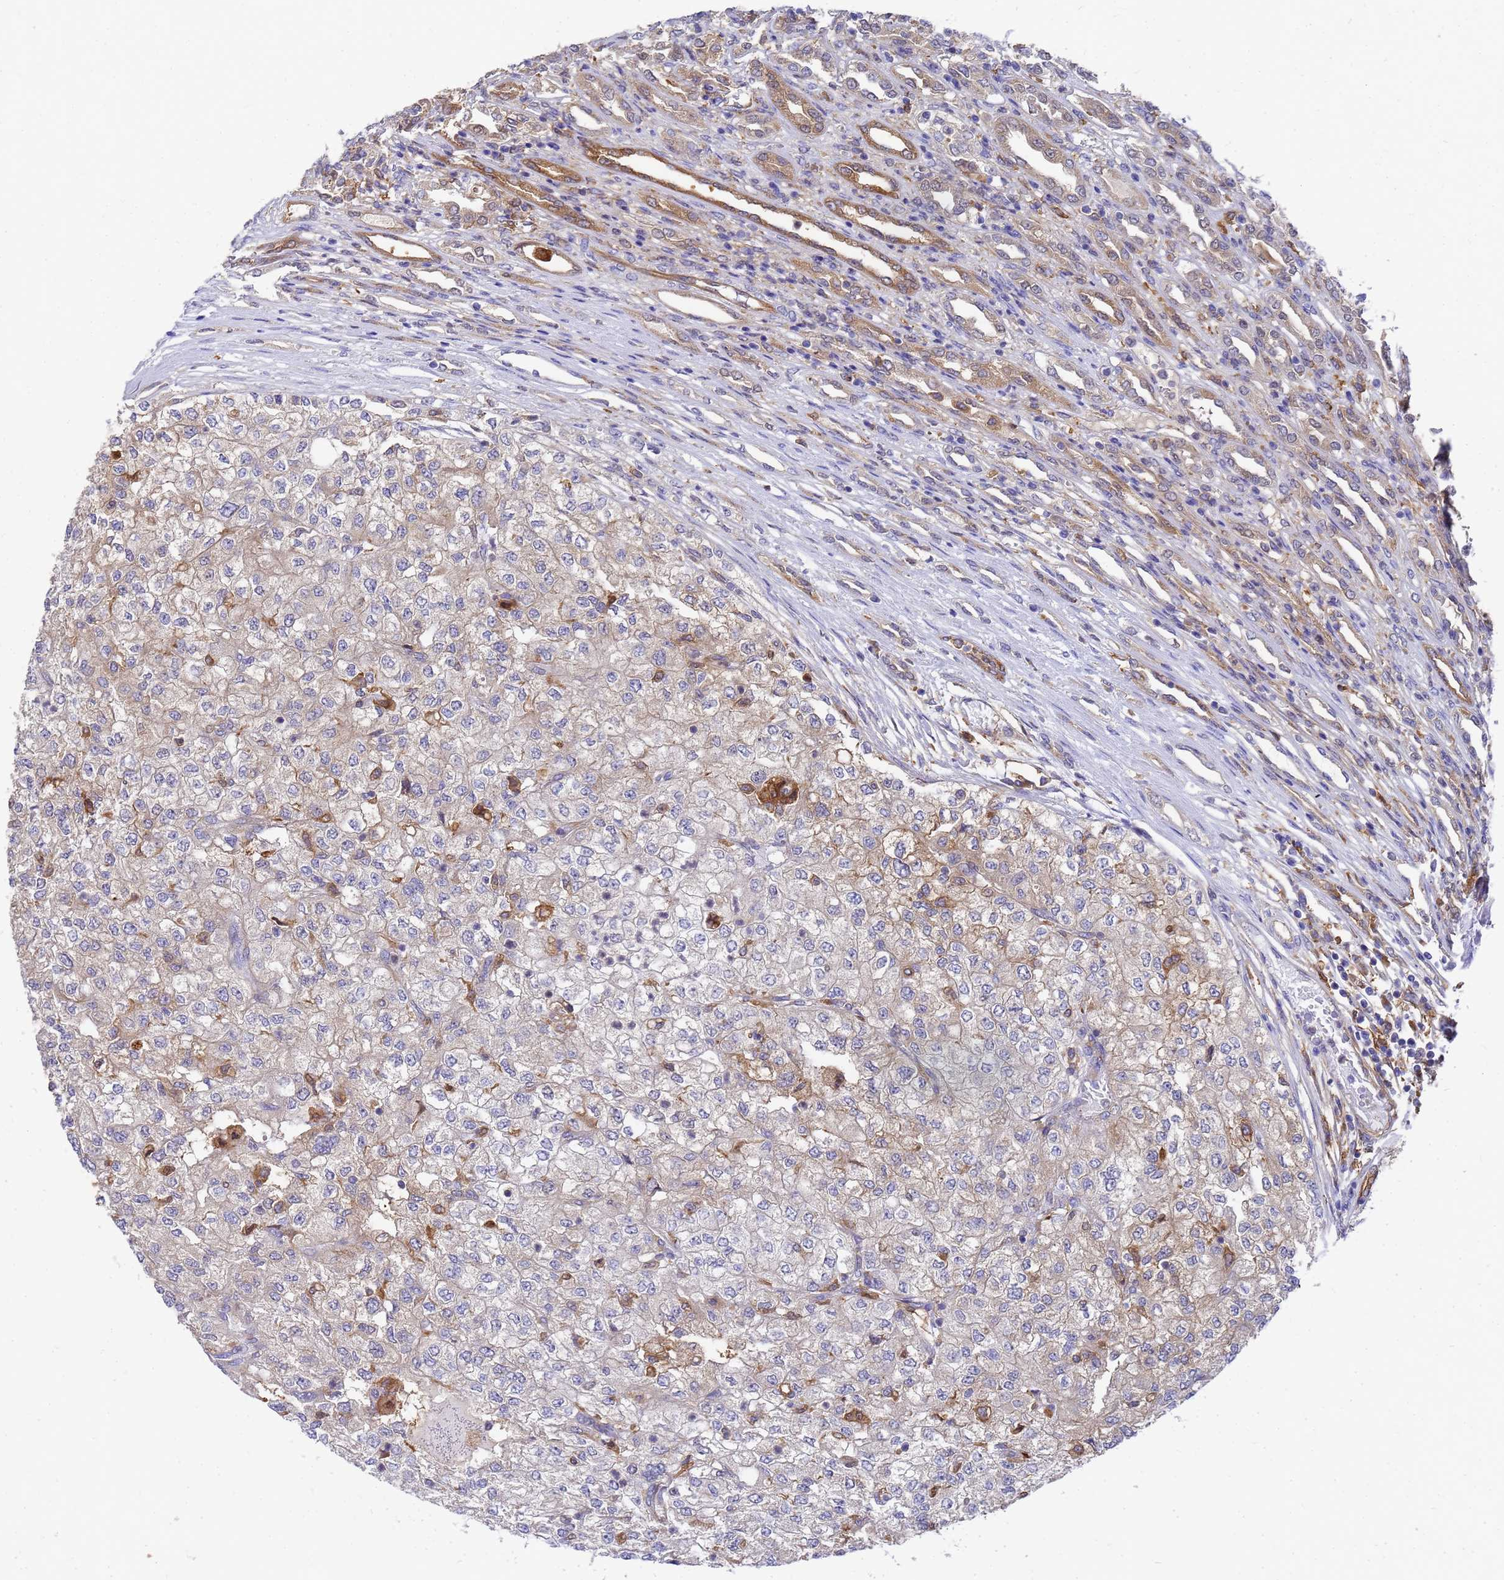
{"staining": {"intensity": "weak", "quantity": "<25%", "location": "cytoplasmic/membranous"}, "tissue": "renal cancer", "cell_type": "Tumor cells", "image_type": "cancer", "snomed": [{"axis": "morphology", "description": "Adenocarcinoma, NOS"}, {"axis": "topography", "description": "Kidney"}], "caption": "The micrograph exhibits no staining of tumor cells in renal cancer (adenocarcinoma).", "gene": "SLC35E2B", "patient": {"sex": "female", "age": 54}}